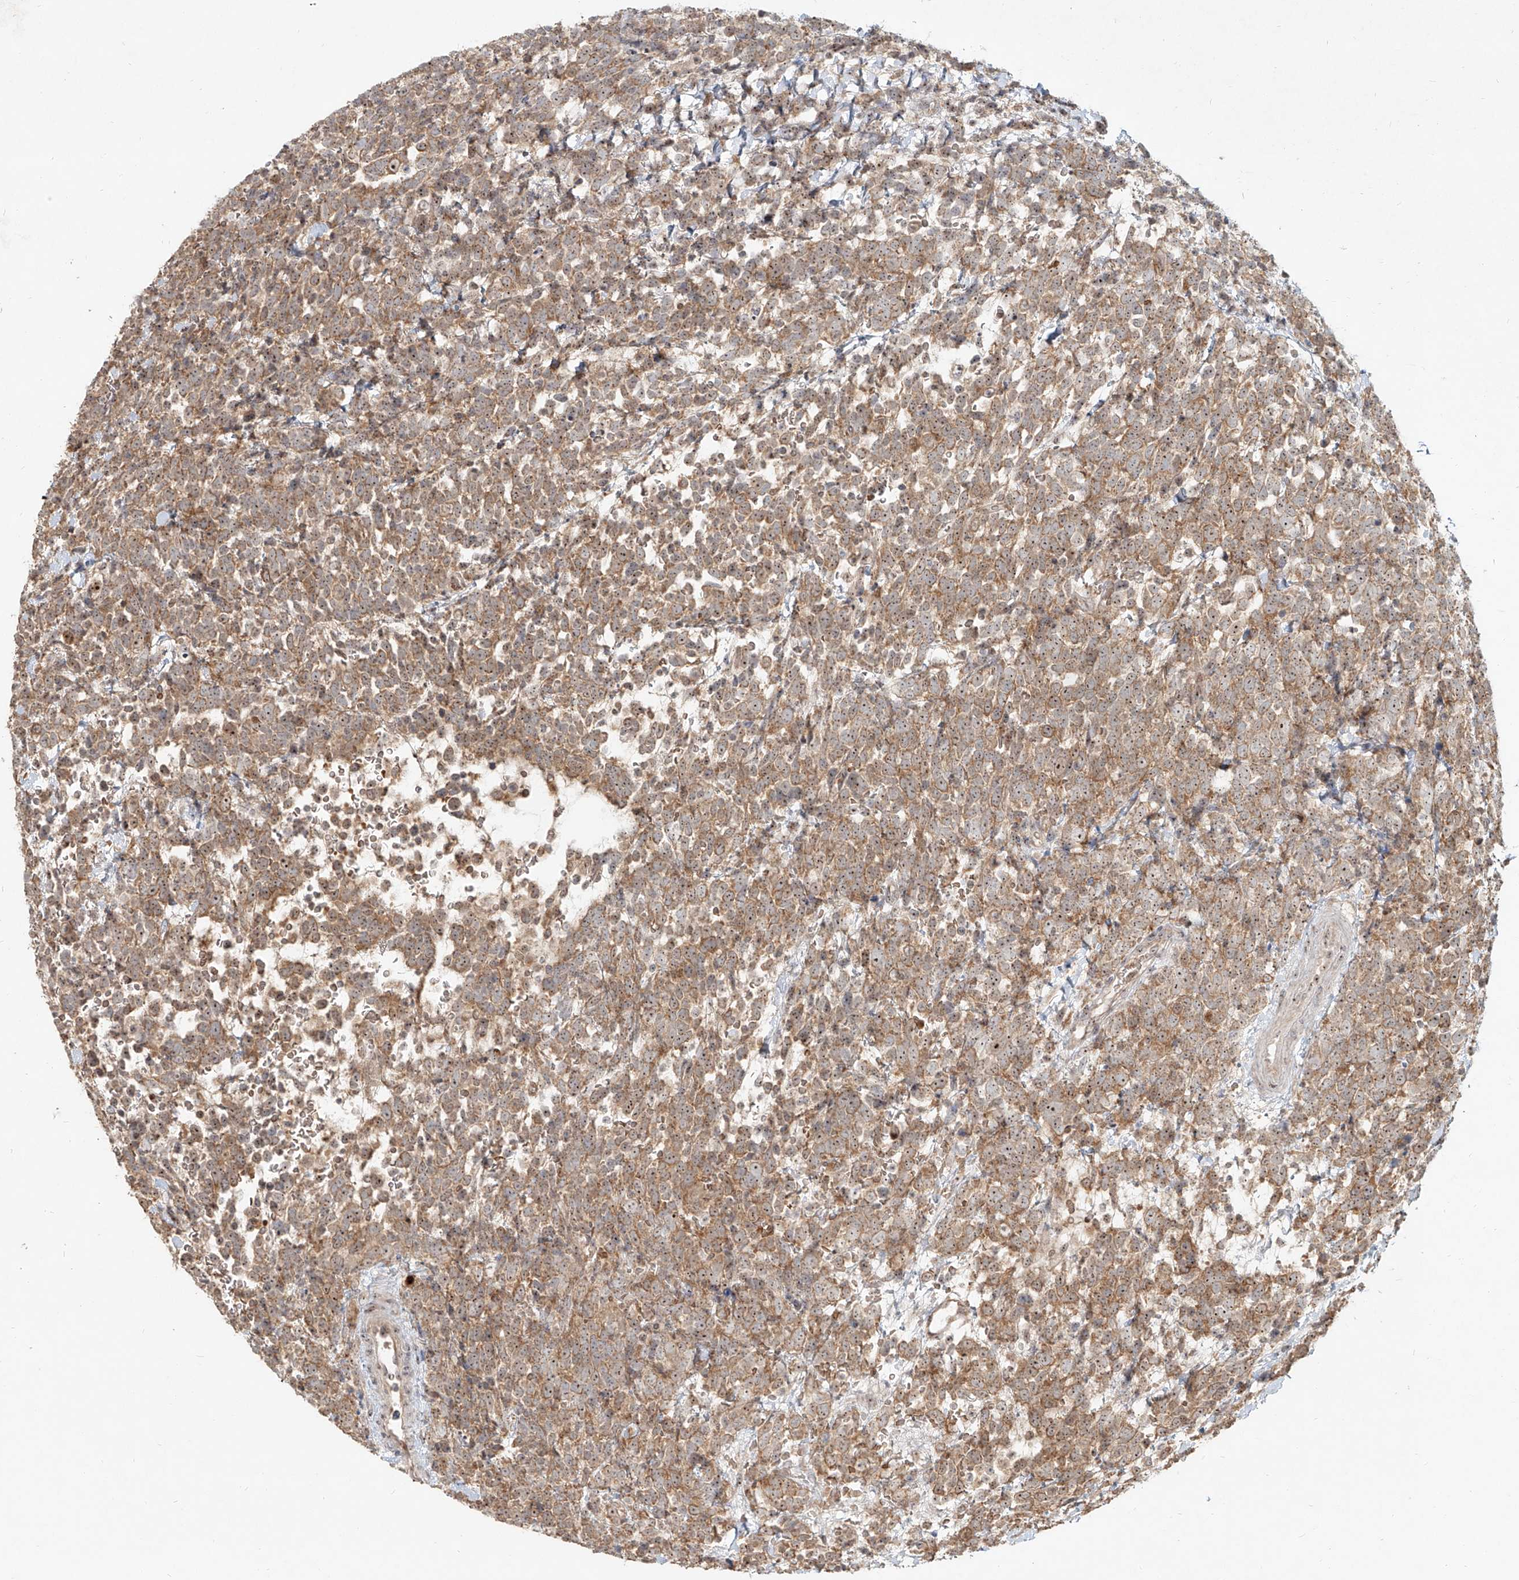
{"staining": {"intensity": "moderate", "quantity": ">75%", "location": "cytoplasmic/membranous,nuclear"}, "tissue": "urothelial cancer", "cell_type": "Tumor cells", "image_type": "cancer", "snomed": [{"axis": "morphology", "description": "Urothelial carcinoma, High grade"}, {"axis": "topography", "description": "Urinary bladder"}], "caption": "Urothelial cancer tissue reveals moderate cytoplasmic/membranous and nuclear positivity in approximately >75% of tumor cells, visualized by immunohistochemistry. Immunohistochemistry stains the protein in brown and the nuclei are stained blue.", "gene": "BYSL", "patient": {"sex": "female", "age": 82}}